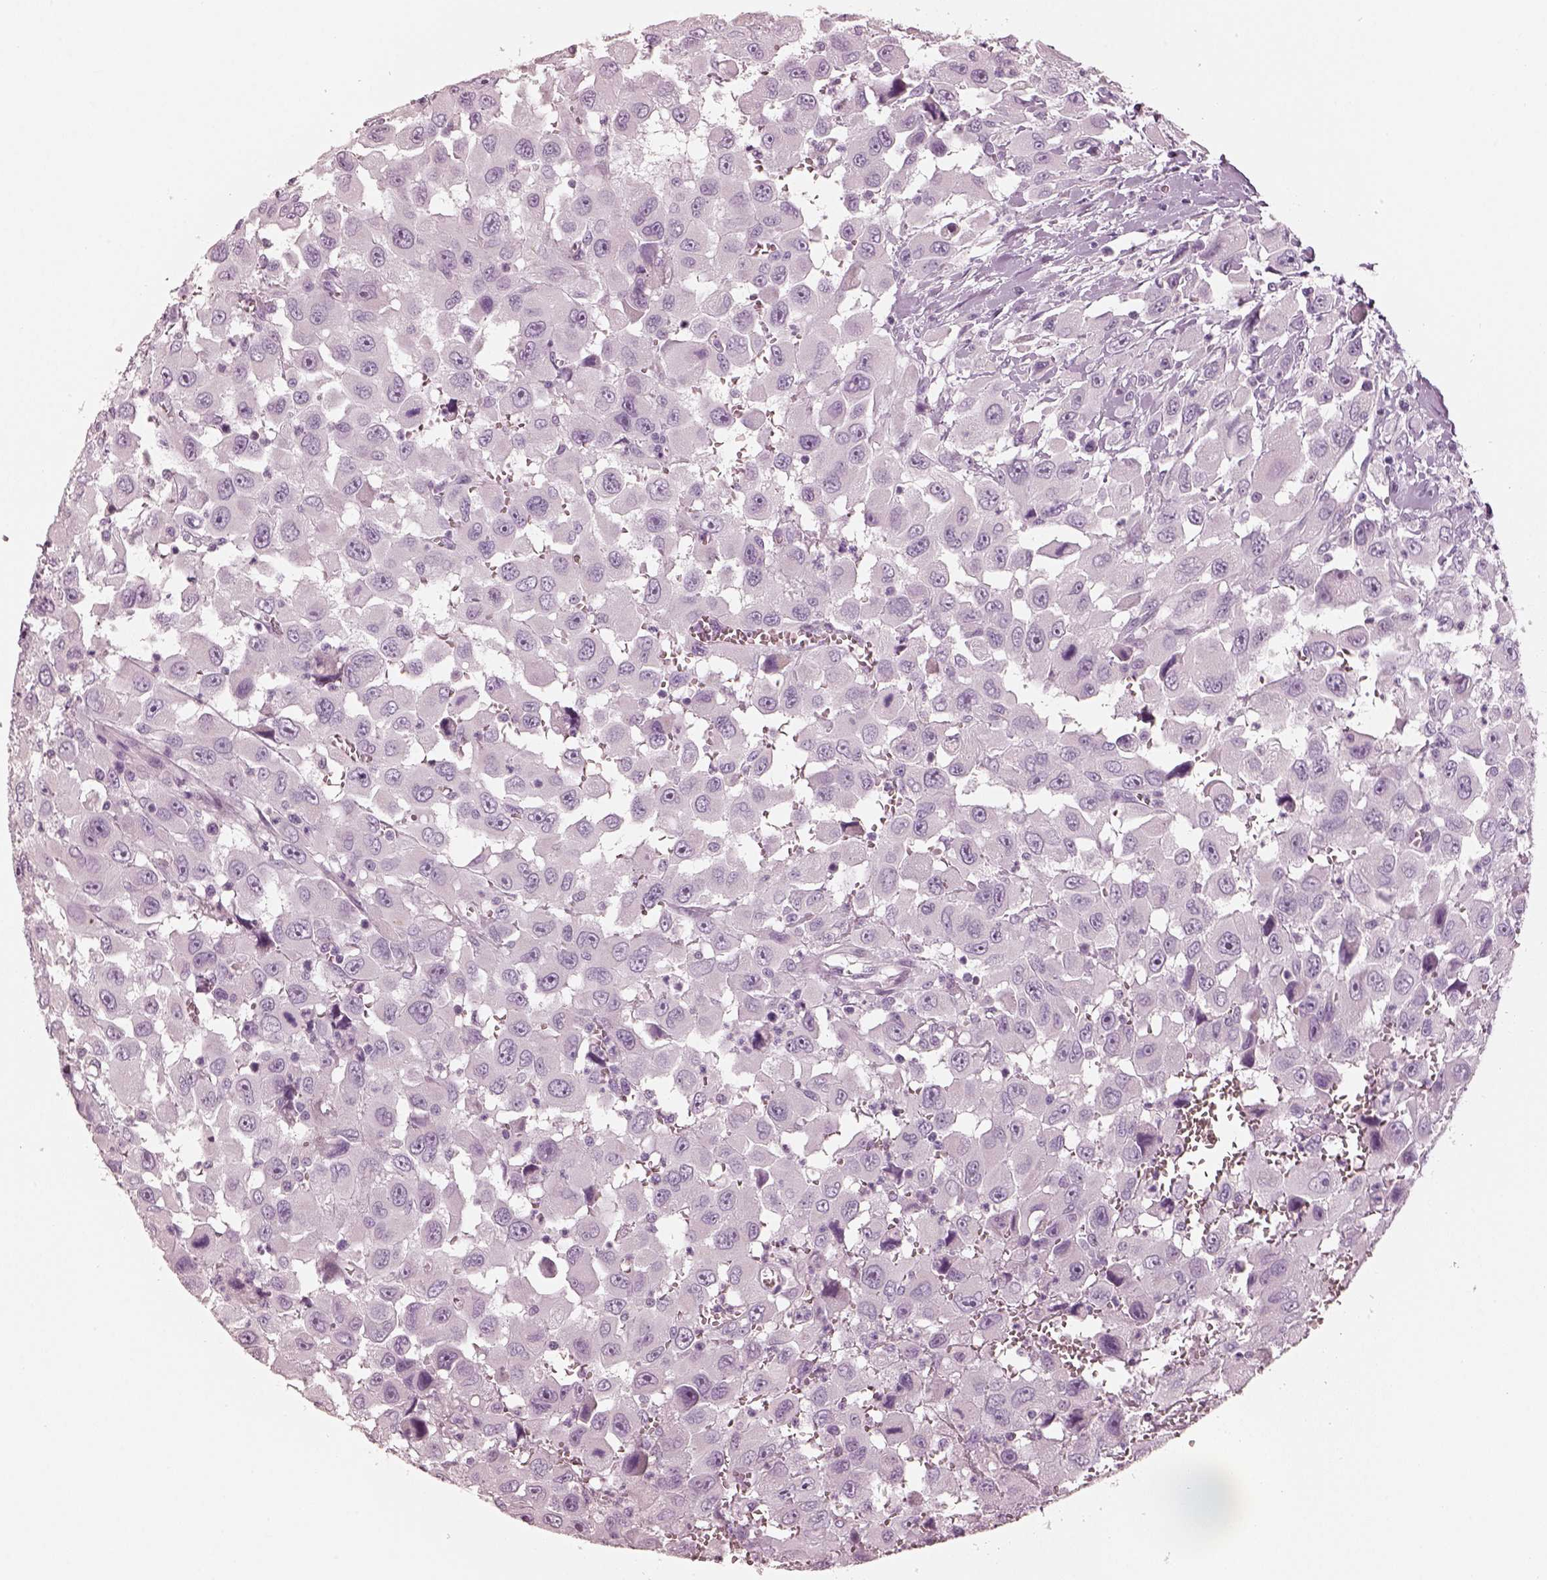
{"staining": {"intensity": "negative", "quantity": "none", "location": "none"}, "tissue": "head and neck cancer", "cell_type": "Tumor cells", "image_type": "cancer", "snomed": [{"axis": "morphology", "description": "Squamous cell carcinoma, NOS"}, {"axis": "morphology", "description": "Squamous cell carcinoma, metastatic, NOS"}, {"axis": "topography", "description": "Oral tissue"}, {"axis": "topography", "description": "Head-Neck"}], "caption": "A photomicrograph of human head and neck cancer (squamous cell carcinoma) is negative for staining in tumor cells. Nuclei are stained in blue.", "gene": "R3HDML", "patient": {"sex": "female", "age": 85}}